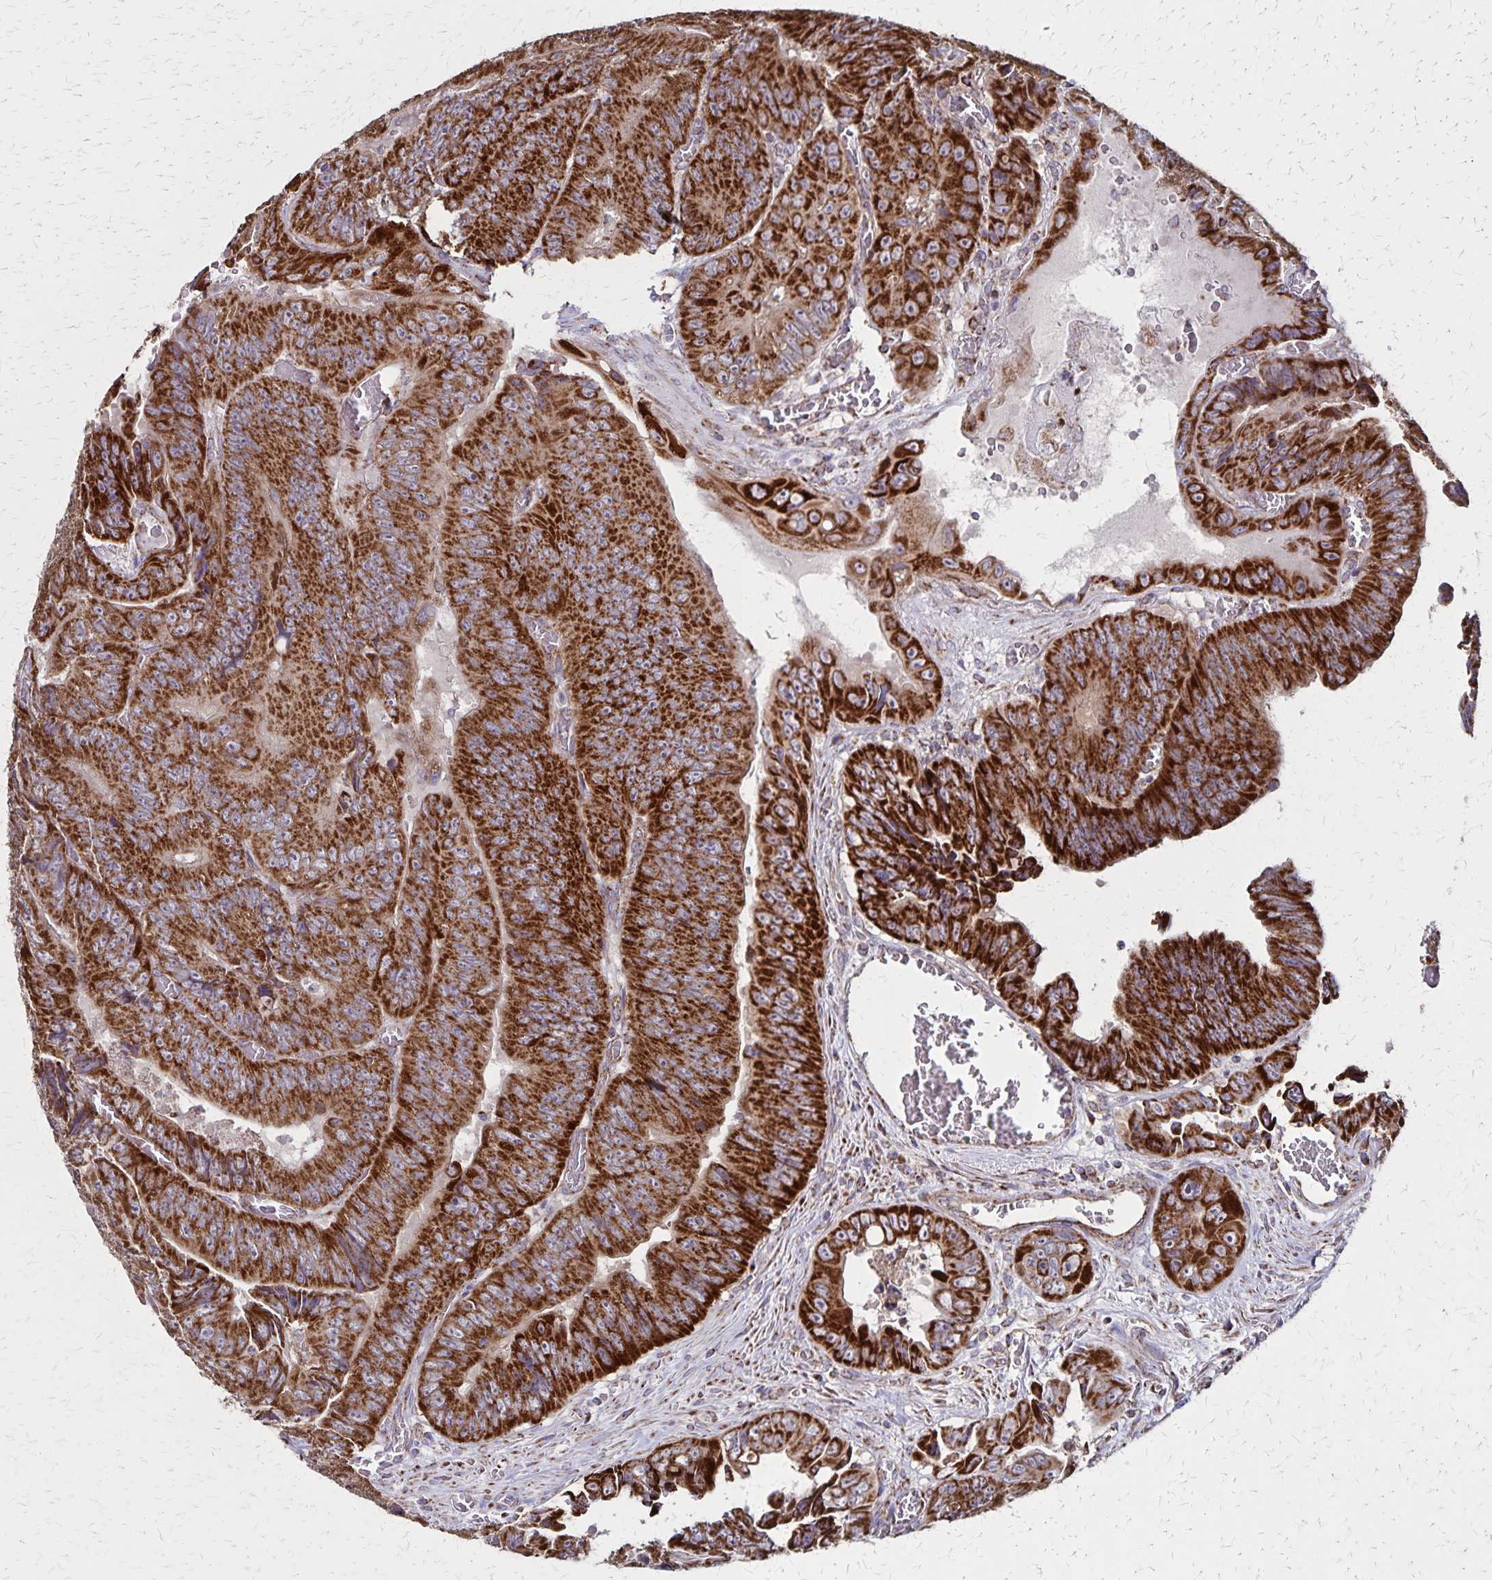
{"staining": {"intensity": "strong", "quantity": ">75%", "location": "cytoplasmic/membranous"}, "tissue": "colorectal cancer", "cell_type": "Tumor cells", "image_type": "cancer", "snomed": [{"axis": "morphology", "description": "Adenocarcinoma, NOS"}, {"axis": "topography", "description": "Colon"}], "caption": "The micrograph reveals immunohistochemical staining of colorectal cancer. There is strong cytoplasmic/membranous expression is identified in about >75% of tumor cells.", "gene": "NFS1", "patient": {"sex": "female", "age": 84}}